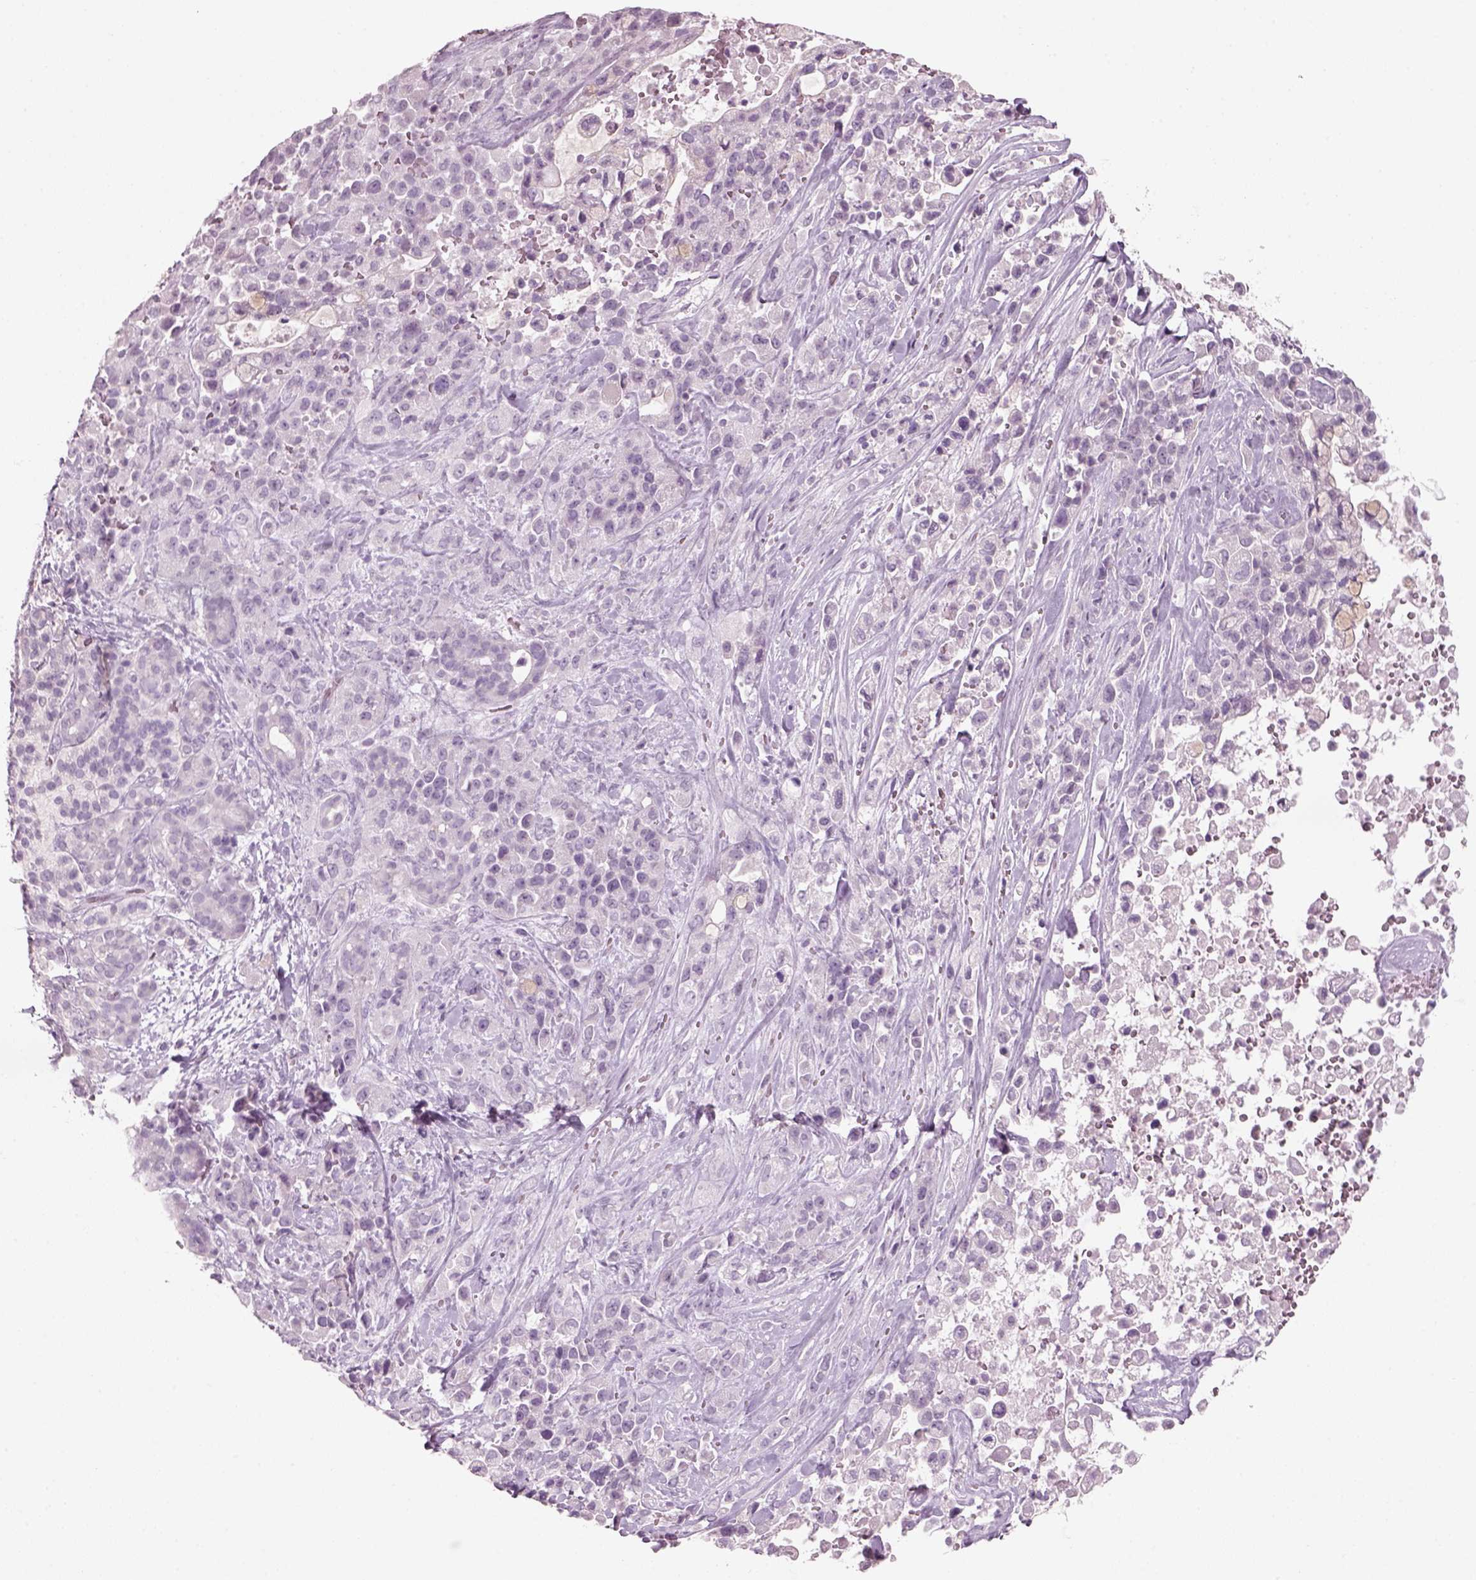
{"staining": {"intensity": "negative", "quantity": "none", "location": "none"}, "tissue": "pancreatic cancer", "cell_type": "Tumor cells", "image_type": "cancer", "snomed": [{"axis": "morphology", "description": "Adenocarcinoma, NOS"}, {"axis": "topography", "description": "Pancreas"}], "caption": "High power microscopy photomicrograph of an immunohistochemistry histopathology image of adenocarcinoma (pancreatic), revealing no significant expression in tumor cells. The staining was performed using DAB (3,3'-diaminobenzidine) to visualize the protein expression in brown, while the nuclei were stained in blue with hematoxylin (Magnification: 20x).", "gene": "SLC6A2", "patient": {"sex": "male", "age": 44}}